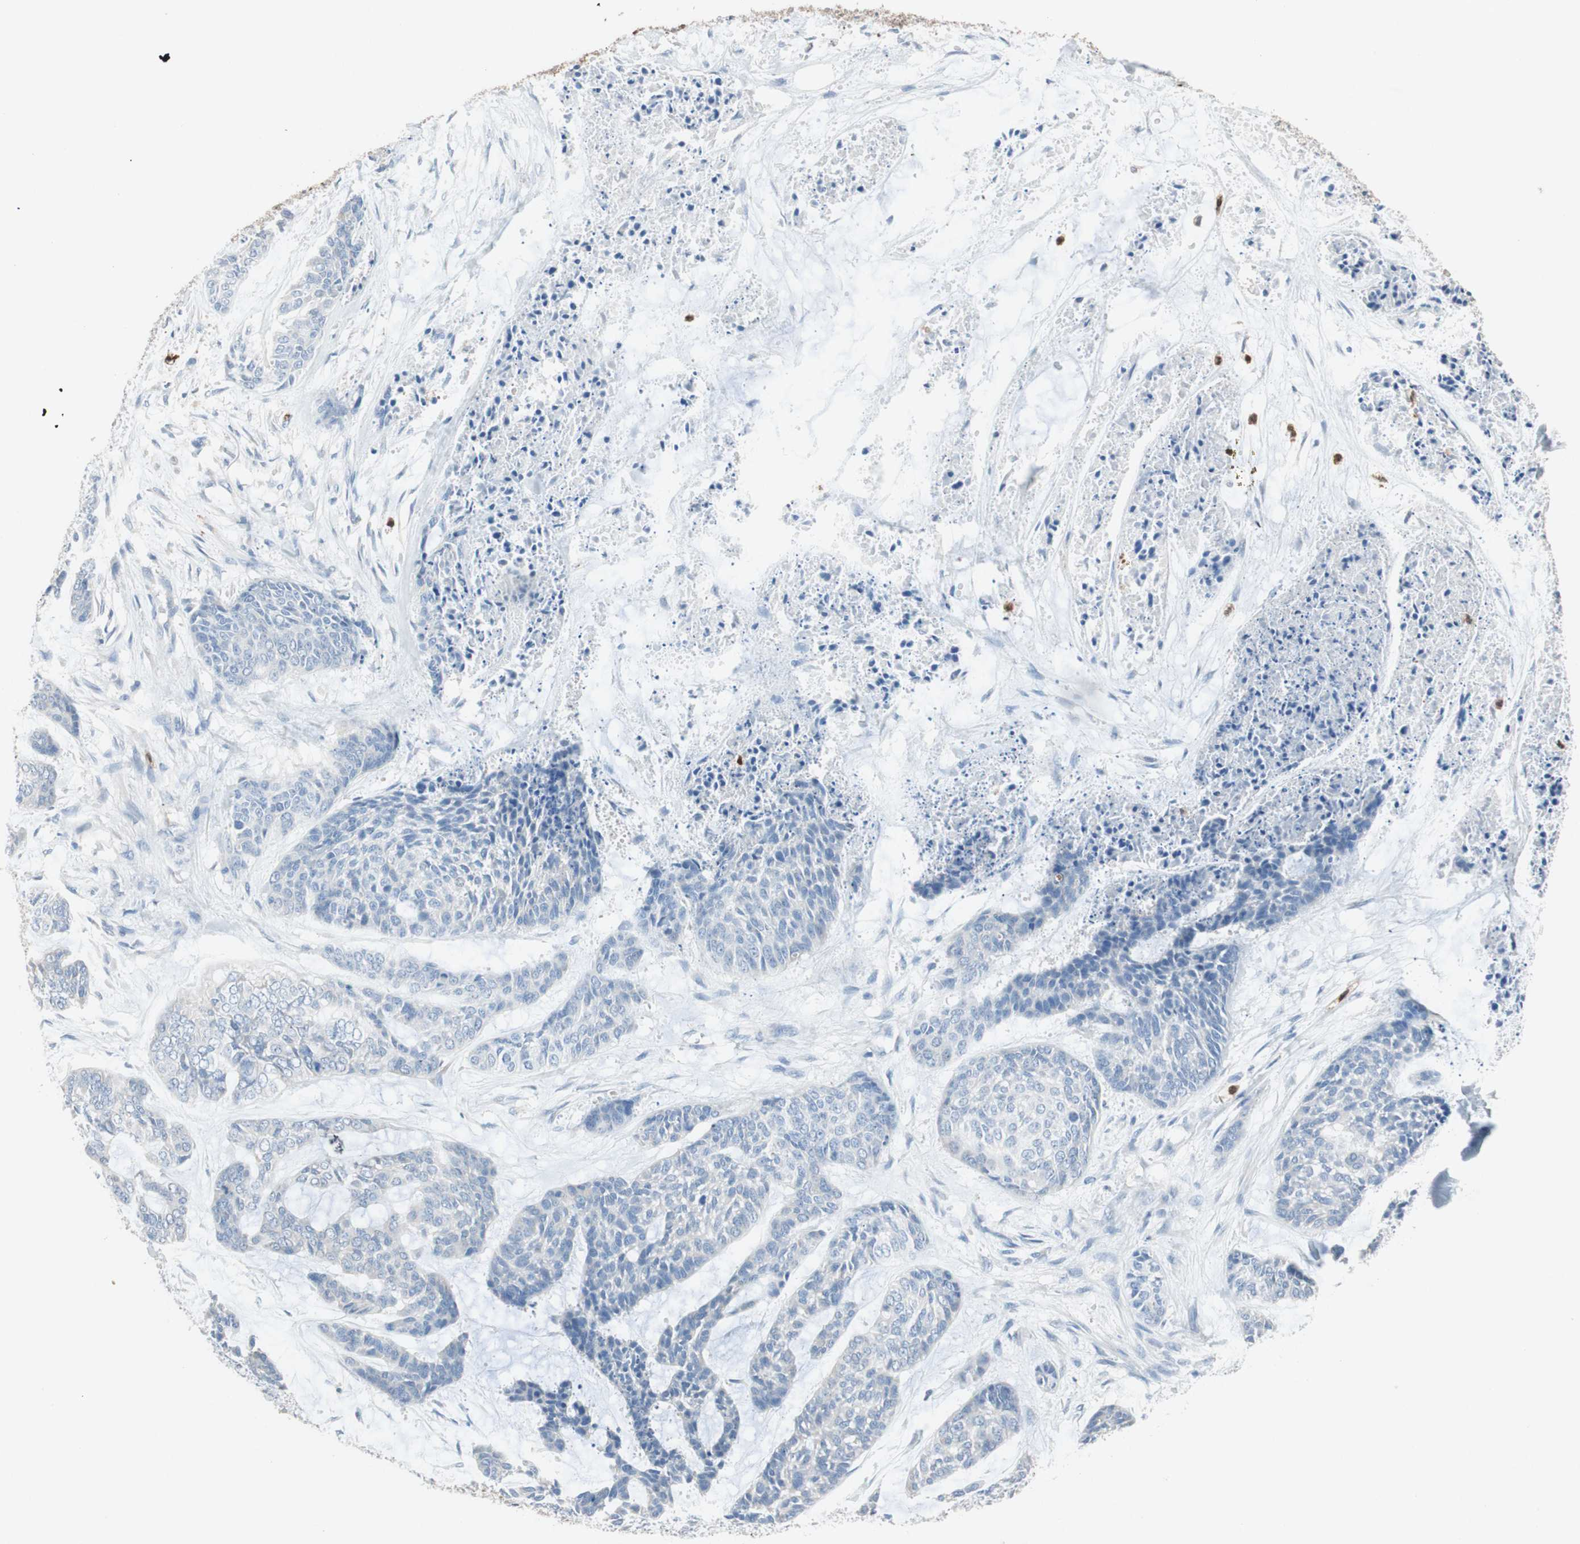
{"staining": {"intensity": "negative", "quantity": "none", "location": "none"}, "tissue": "skin cancer", "cell_type": "Tumor cells", "image_type": "cancer", "snomed": [{"axis": "morphology", "description": "Basal cell carcinoma"}, {"axis": "topography", "description": "Skin"}], "caption": "High magnification brightfield microscopy of skin cancer stained with DAB (3,3'-diaminobenzidine) (brown) and counterstained with hematoxylin (blue): tumor cells show no significant expression.", "gene": "CLEC4D", "patient": {"sex": "female", "age": 64}}